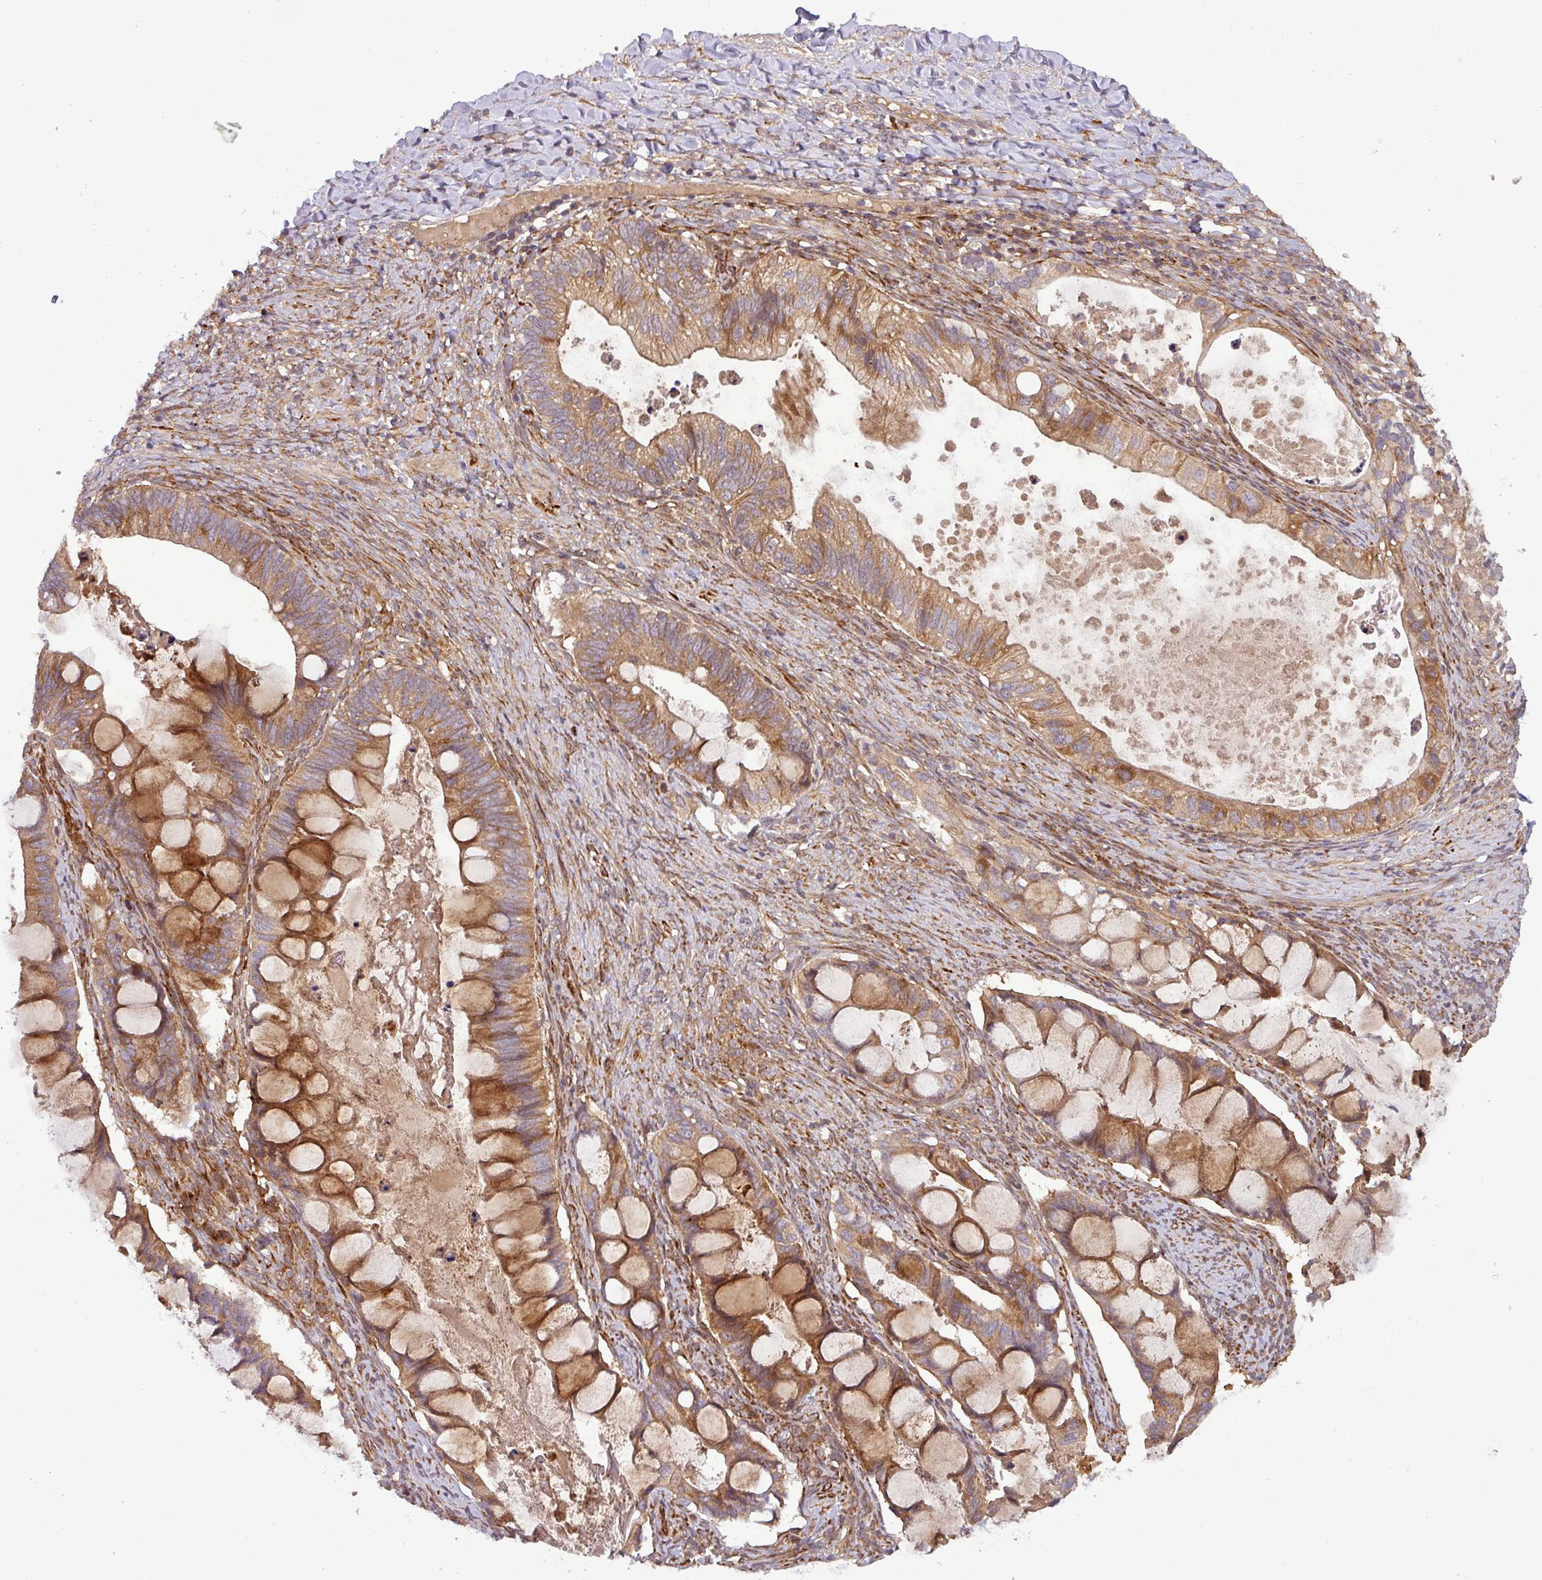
{"staining": {"intensity": "strong", "quantity": ">75%", "location": "cytoplasmic/membranous"}, "tissue": "ovarian cancer", "cell_type": "Tumor cells", "image_type": "cancer", "snomed": [{"axis": "morphology", "description": "Cystadenocarcinoma, mucinous, NOS"}, {"axis": "topography", "description": "Ovary"}], "caption": "Ovarian cancer (mucinous cystadenocarcinoma) was stained to show a protein in brown. There is high levels of strong cytoplasmic/membranous expression in about >75% of tumor cells.", "gene": "ART1", "patient": {"sex": "female", "age": 61}}